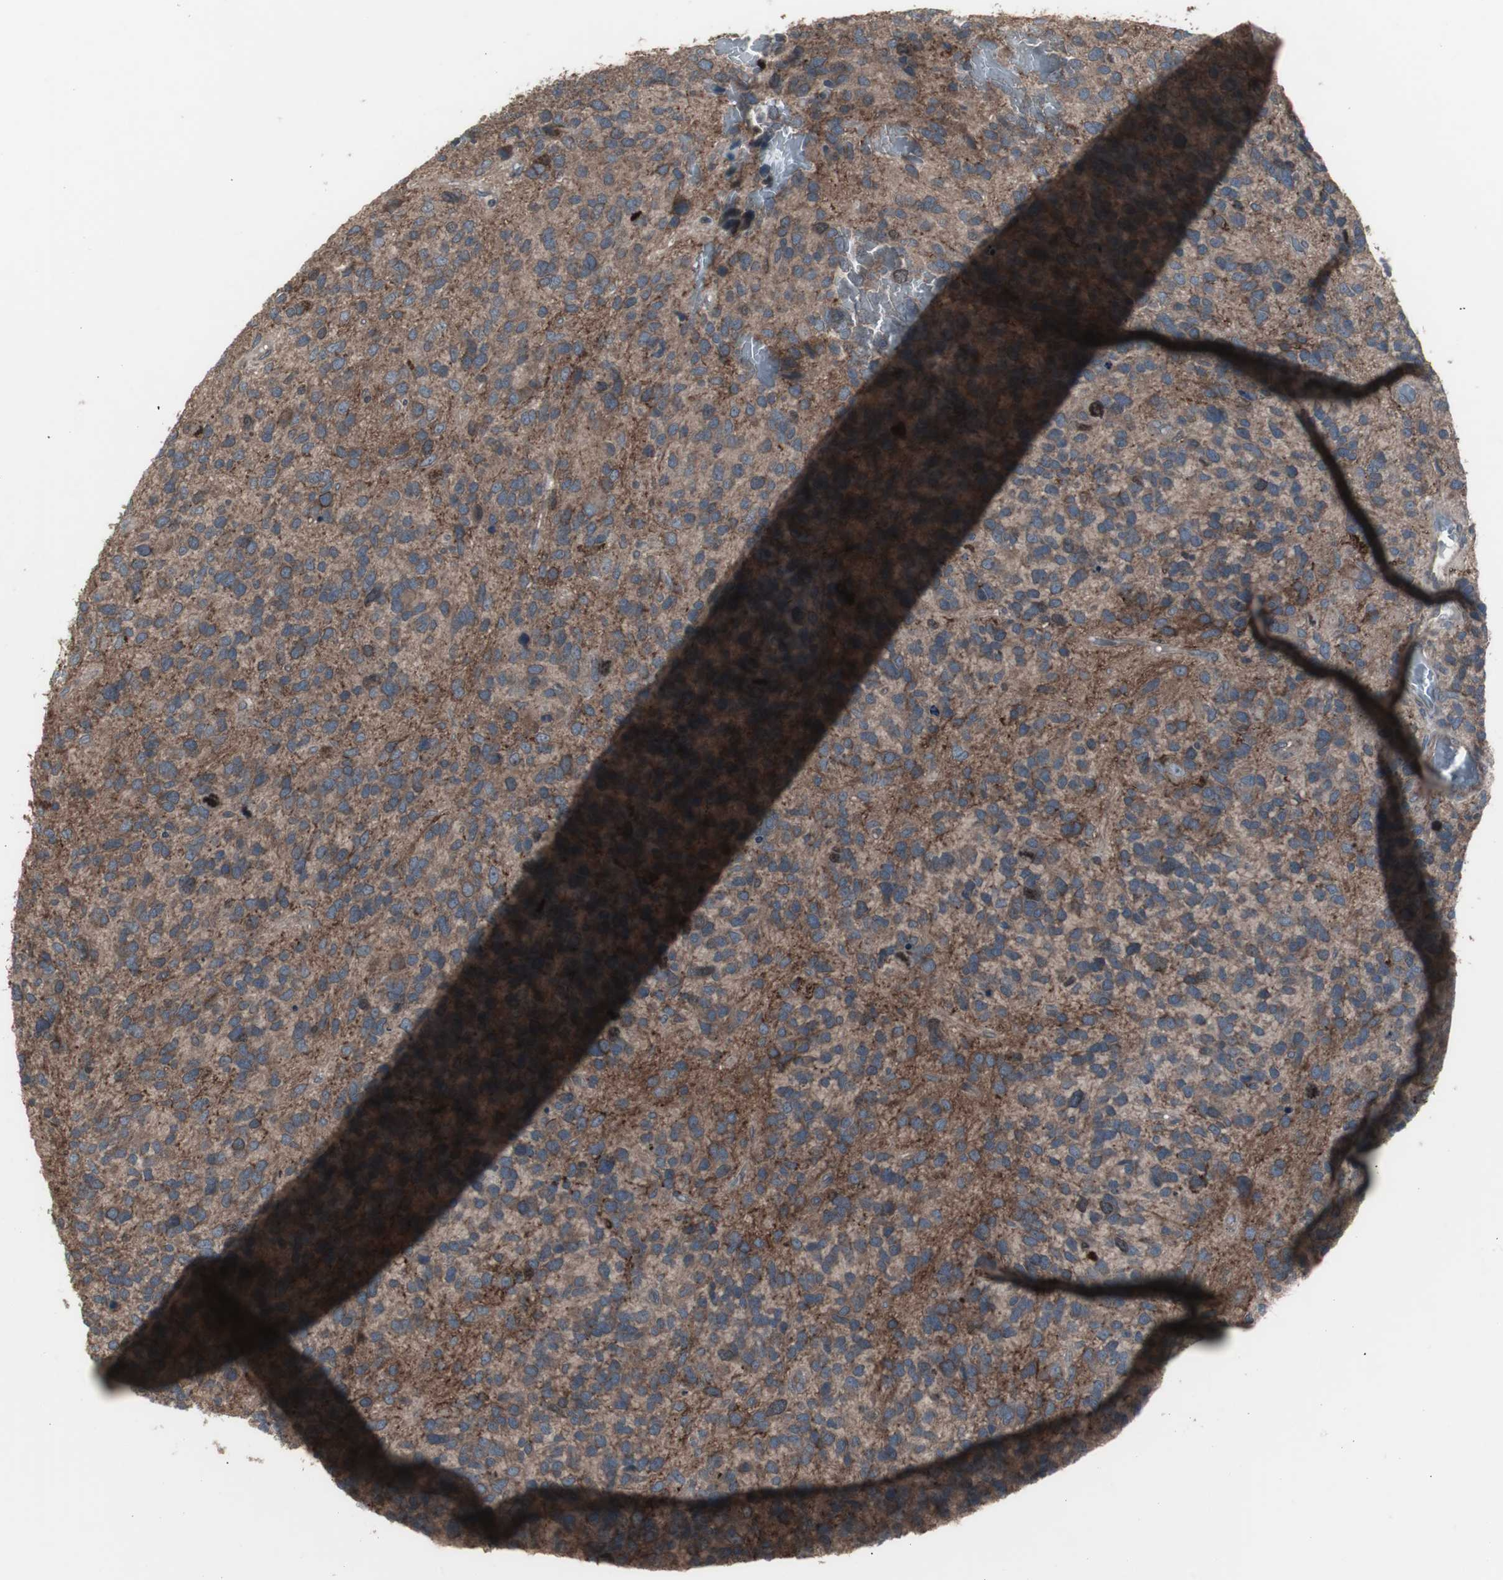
{"staining": {"intensity": "moderate", "quantity": "25%-75%", "location": "cytoplasmic/membranous"}, "tissue": "glioma", "cell_type": "Tumor cells", "image_type": "cancer", "snomed": [{"axis": "morphology", "description": "Glioma, malignant, High grade"}, {"axis": "topography", "description": "Brain"}], "caption": "Moderate cytoplasmic/membranous positivity is present in approximately 25%-75% of tumor cells in high-grade glioma (malignant). The staining is performed using DAB (3,3'-diaminobenzidine) brown chromogen to label protein expression. The nuclei are counter-stained blue using hematoxylin.", "gene": "SSTR2", "patient": {"sex": "female", "age": 58}}